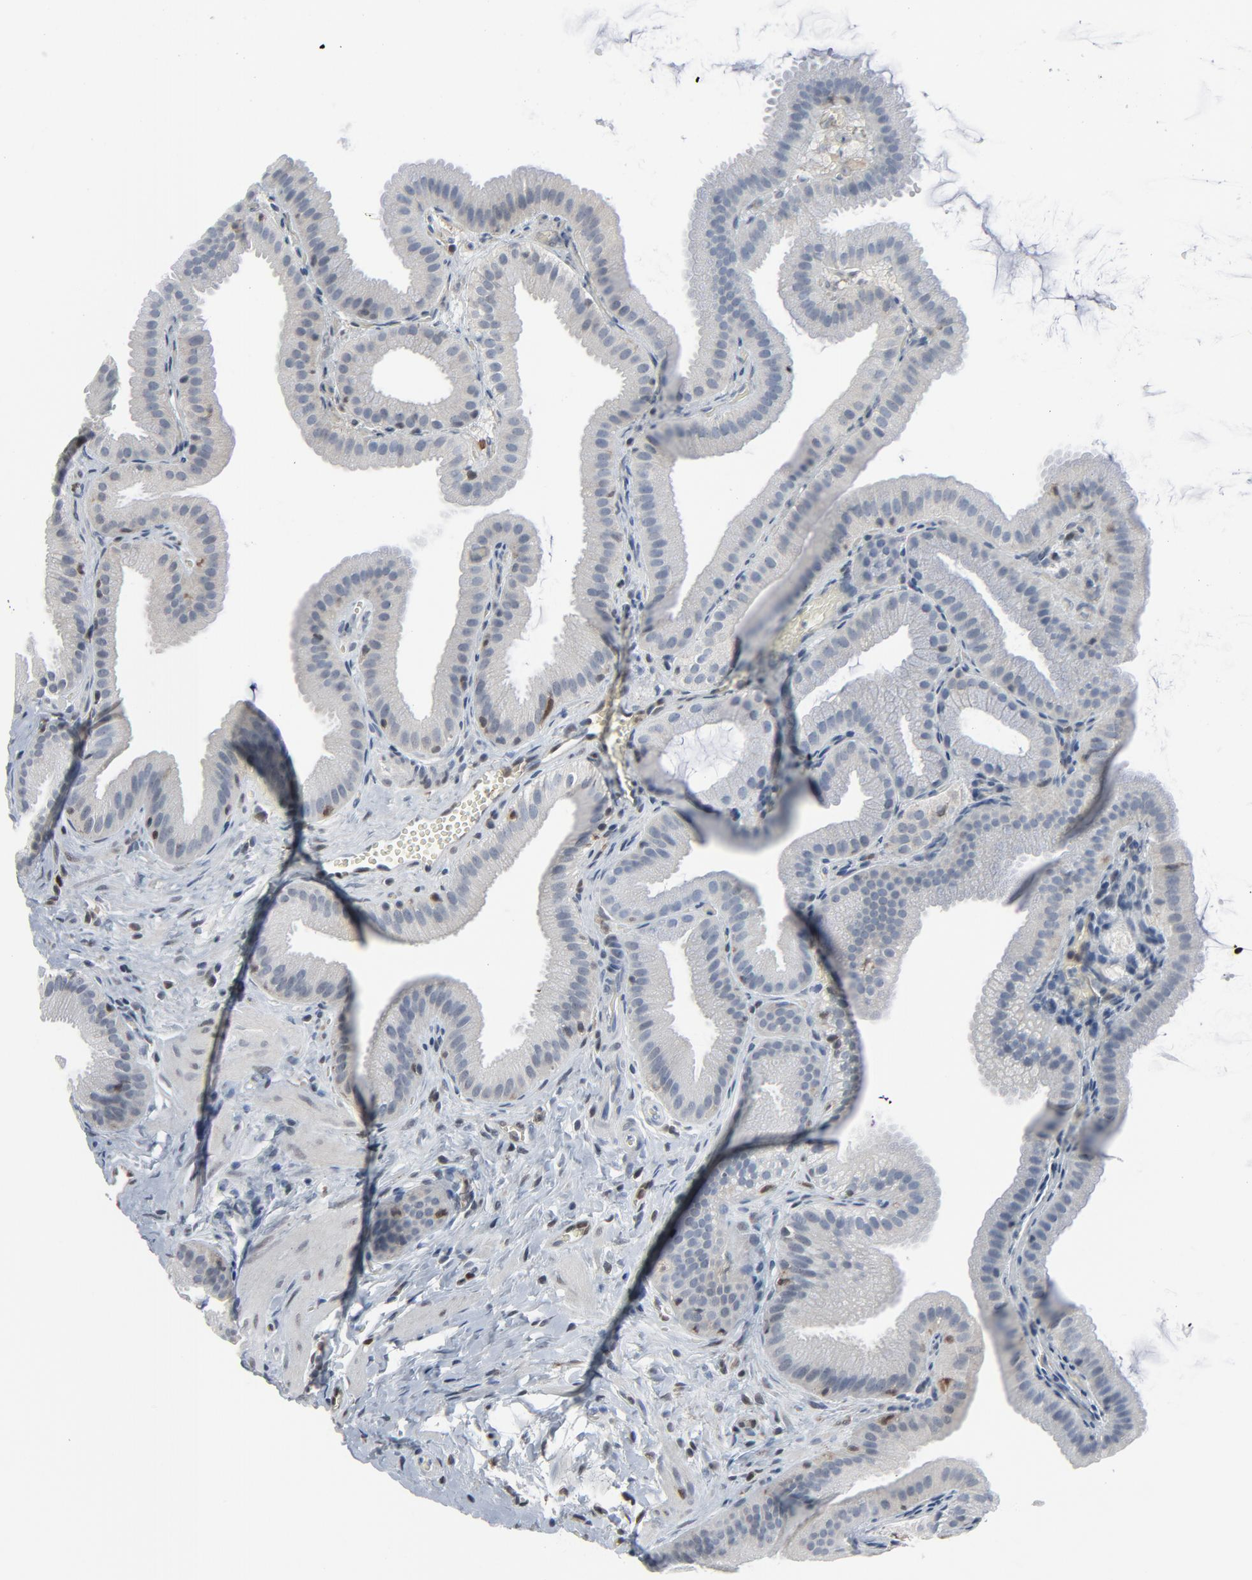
{"staining": {"intensity": "weak", "quantity": "<25%", "location": "cytoplasmic/membranous"}, "tissue": "gallbladder", "cell_type": "Glandular cells", "image_type": "normal", "snomed": [{"axis": "morphology", "description": "Normal tissue, NOS"}, {"axis": "topography", "description": "Gallbladder"}], "caption": "IHC micrograph of normal gallbladder stained for a protein (brown), which displays no positivity in glandular cells.", "gene": "STAT5A", "patient": {"sex": "female", "age": 63}}